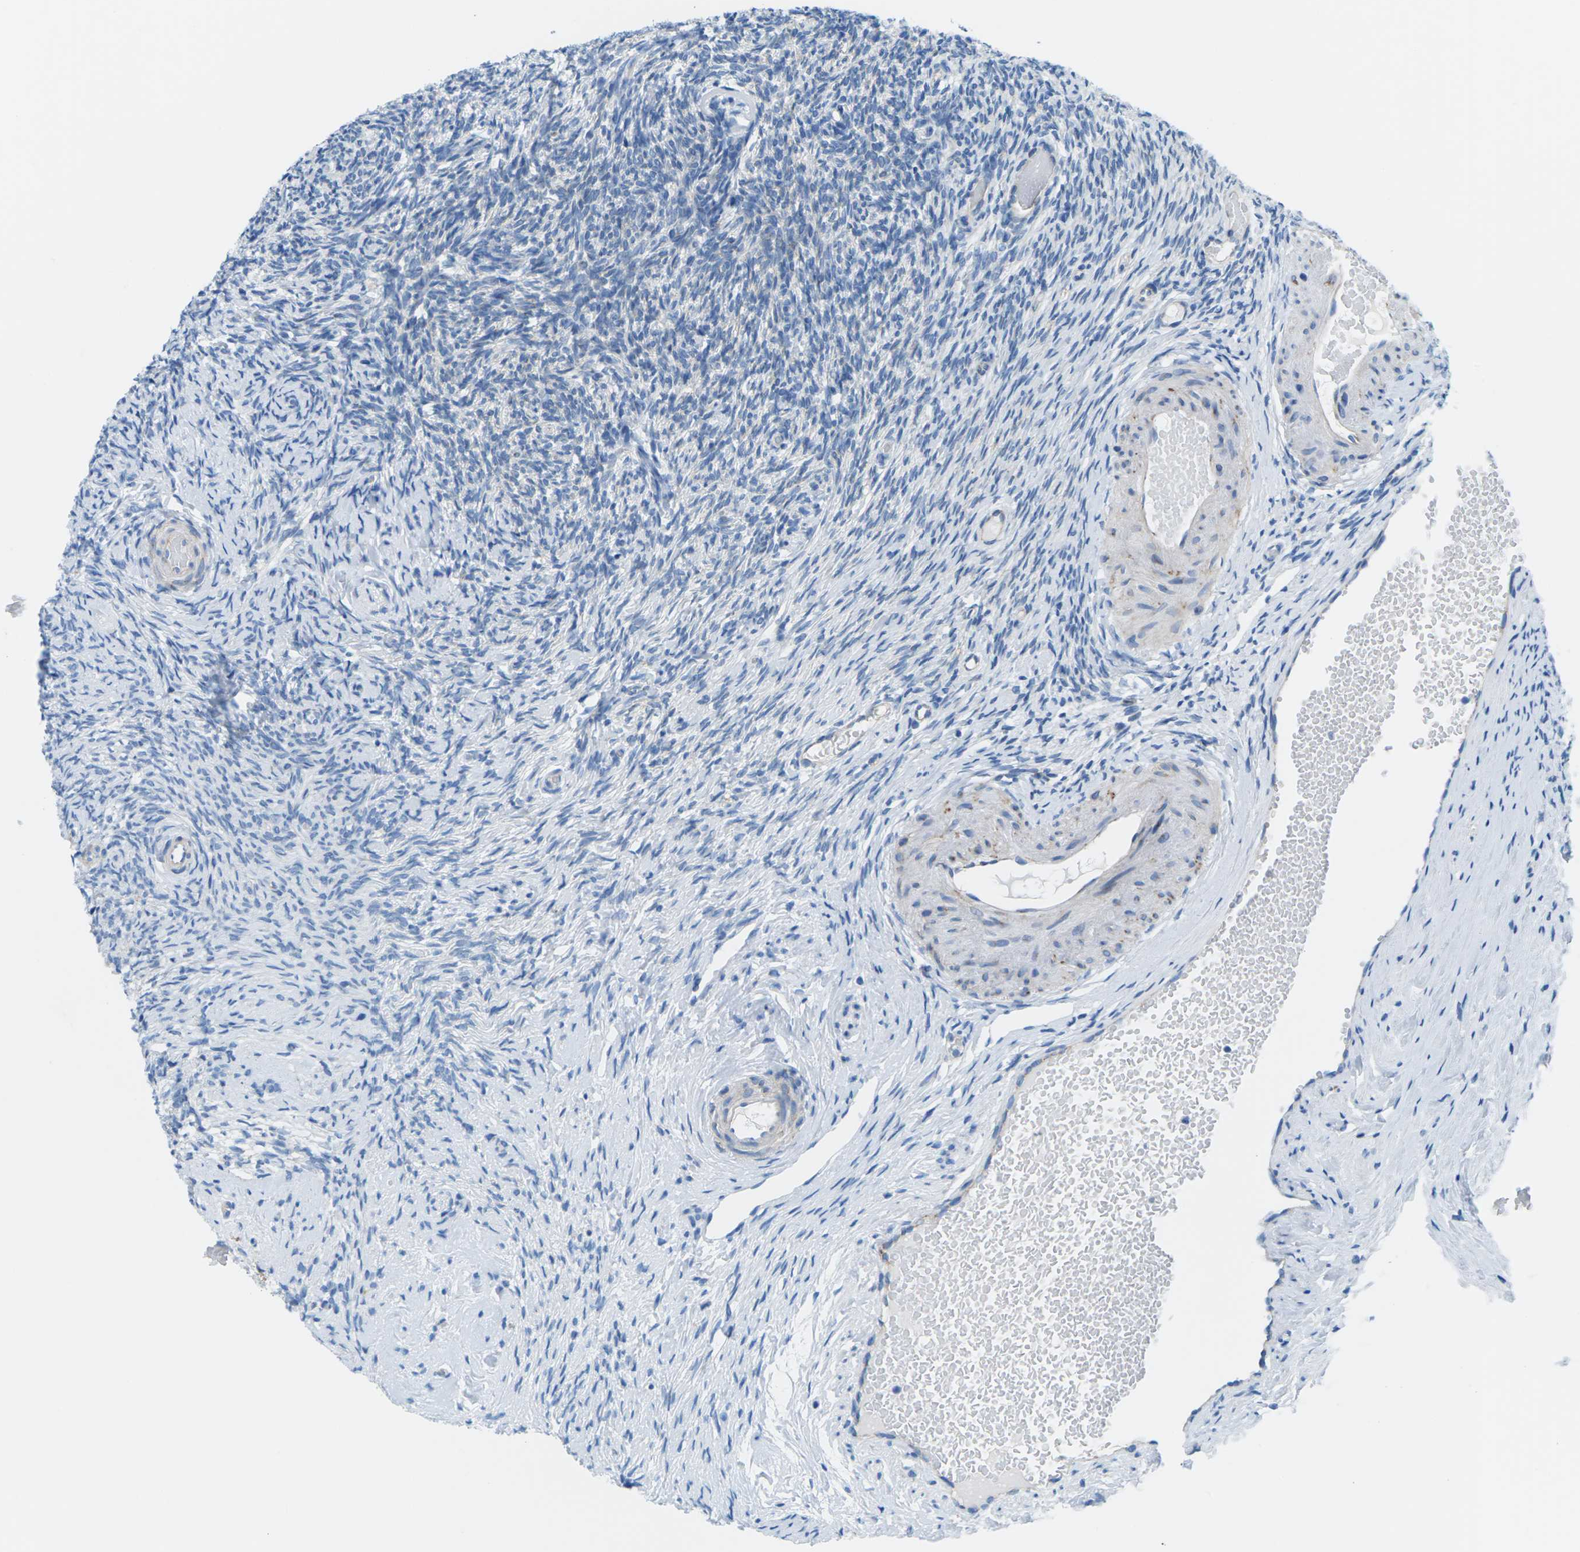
{"staining": {"intensity": "negative", "quantity": "none", "location": "none"}, "tissue": "ovary", "cell_type": "Ovarian stroma cells", "image_type": "normal", "snomed": [{"axis": "morphology", "description": "Normal tissue, NOS"}, {"axis": "topography", "description": "Ovary"}], "caption": "This is a photomicrograph of immunohistochemistry staining of unremarkable ovary, which shows no positivity in ovarian stroma cells.", "gene": "SYNGR2", "patient": {"sex": "female", "age": 60}}